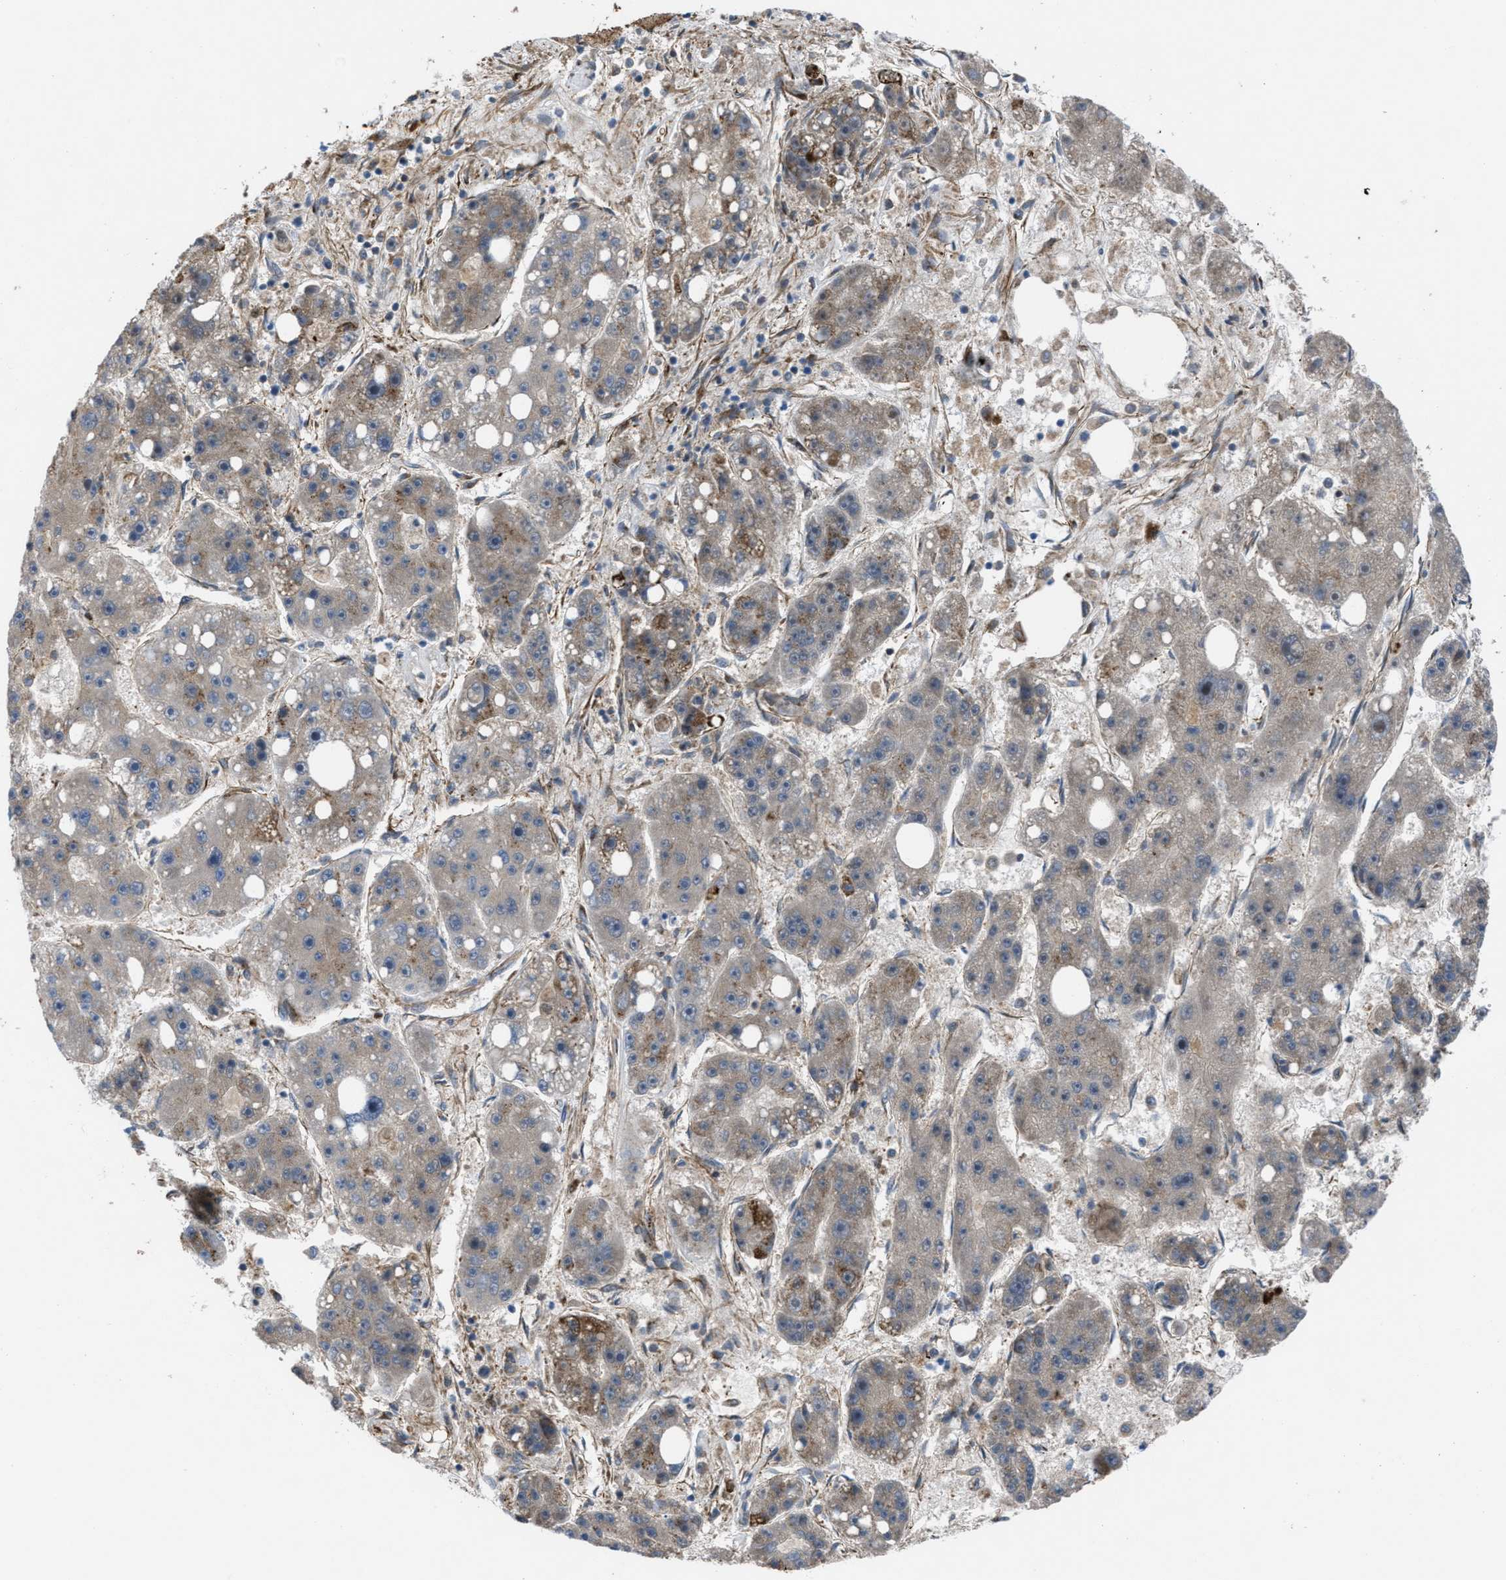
{"staining": {"intensity": "weak", "quantity": "<25%", "location": "cytoplasmic/membranous"}, "tissue": "liver cancer", "cell_type": "Tumor cells", "image_type": "cancer", "snomed": [{"axis": "morphology", "description": "Carcinoma, Hepatocellular, NOS"}, {"axis": "topography", "description": "Liver"}], "caption": "Liver cancer was stained to show a protein in brown. There is no significant expression in tumor cells. (Brightfield microscopy of DAB immunohistochemistry (IHC) at high magnification).", "gene": "SLC6A9", "patient": {"sex": "female", "age": 61}}